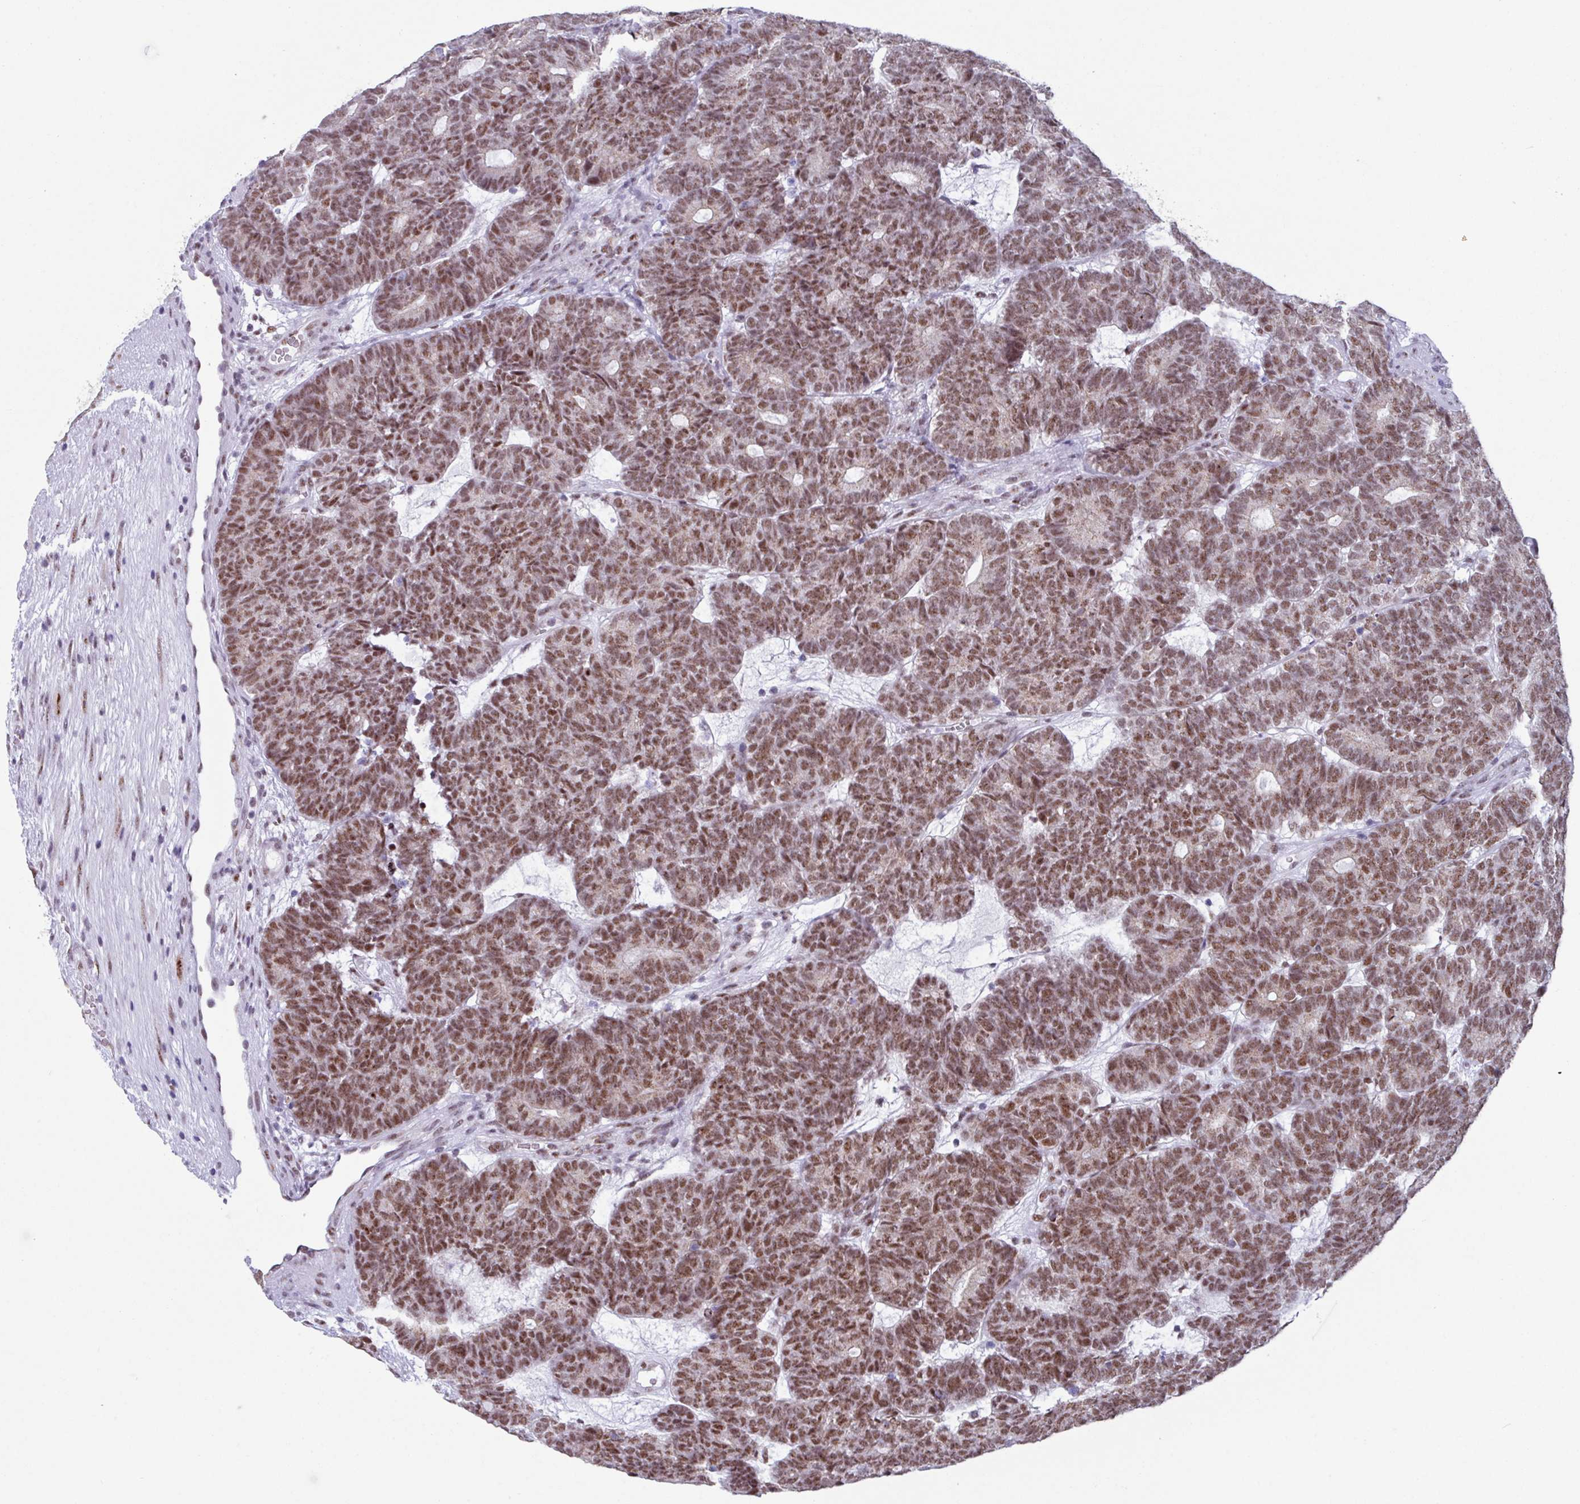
{"staining": {"intensity": "moderate", "quantity": ">75%", "location": "nuclear"}, "tissue": "head and neck cancer", "cell_type": "Tumor cells", "image_type": "cancer", "snomed": [{"axis": "morphology", "description": "Adenocarcinoma, NOS"}, {"axis": "topography", "description": "Head-Neck"}], "caption": "There is medium levels of moderate nuclear positivity in tumor cells of adenocarcinoma (head and neck), as demonstrated by immunohistochemical staining (brown color).", "gene": "PUF60", "patient": {"sex": "female", "age": 81}}